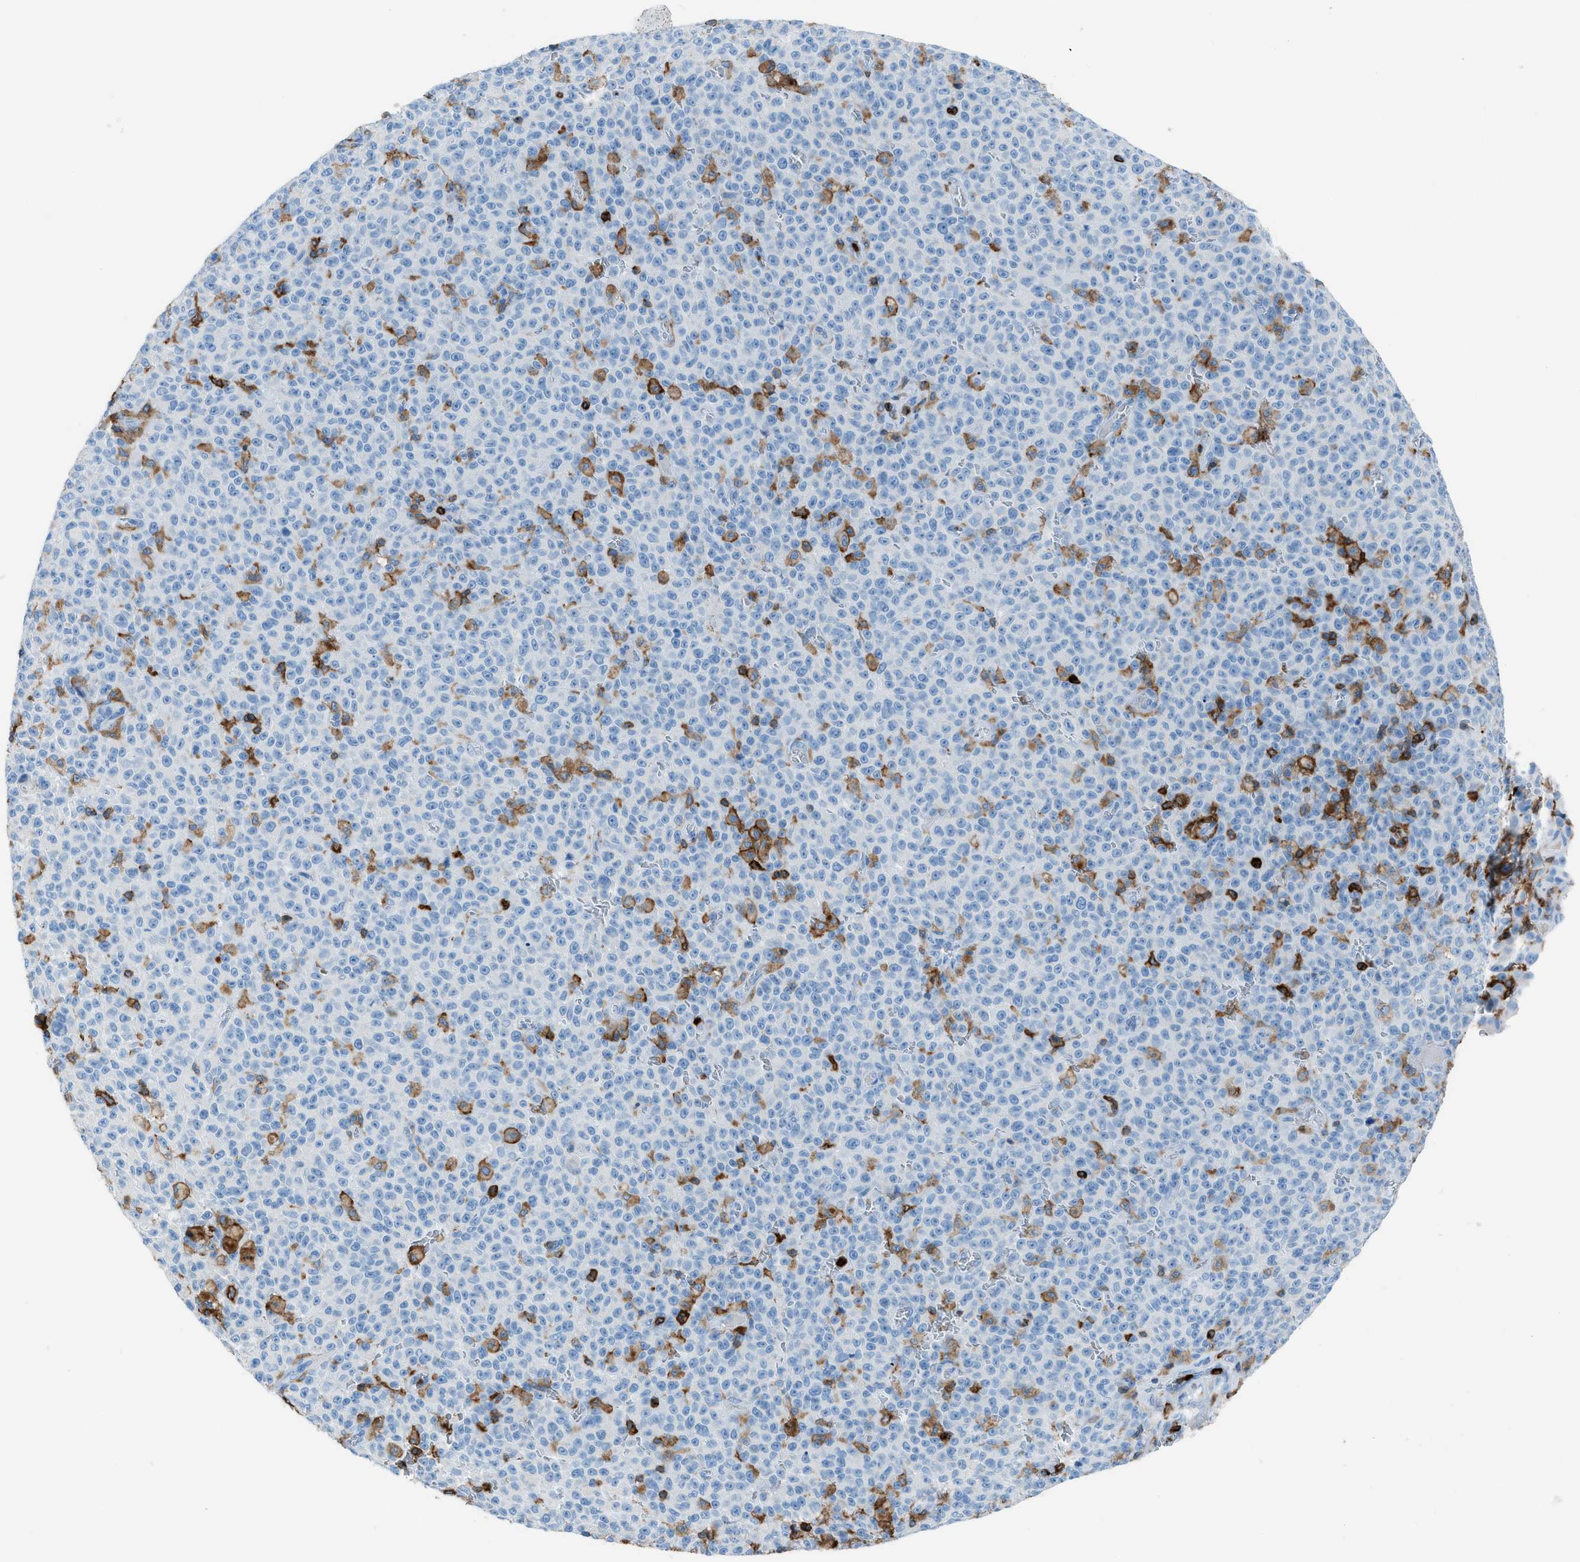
{"staining": {"intensity": "negative", "quantity": "none", "location": "none"}, "tissue": "melanoma", "cell_type": "Tumor cells", "image_type": "cancer", "snomed": [{"axis": "morphology", "description": "Malignant melanoma, NOS"}, {"axis": "topography", "description": "Skin"}], "caption": "DAB (3,3'-diaminobenzidine) immunohistochemical staining of human melanoma demonstrates no significant staining in tumor cells.", "gene": "ITGB2", "patient": {"sex": "female", "age": 82}}